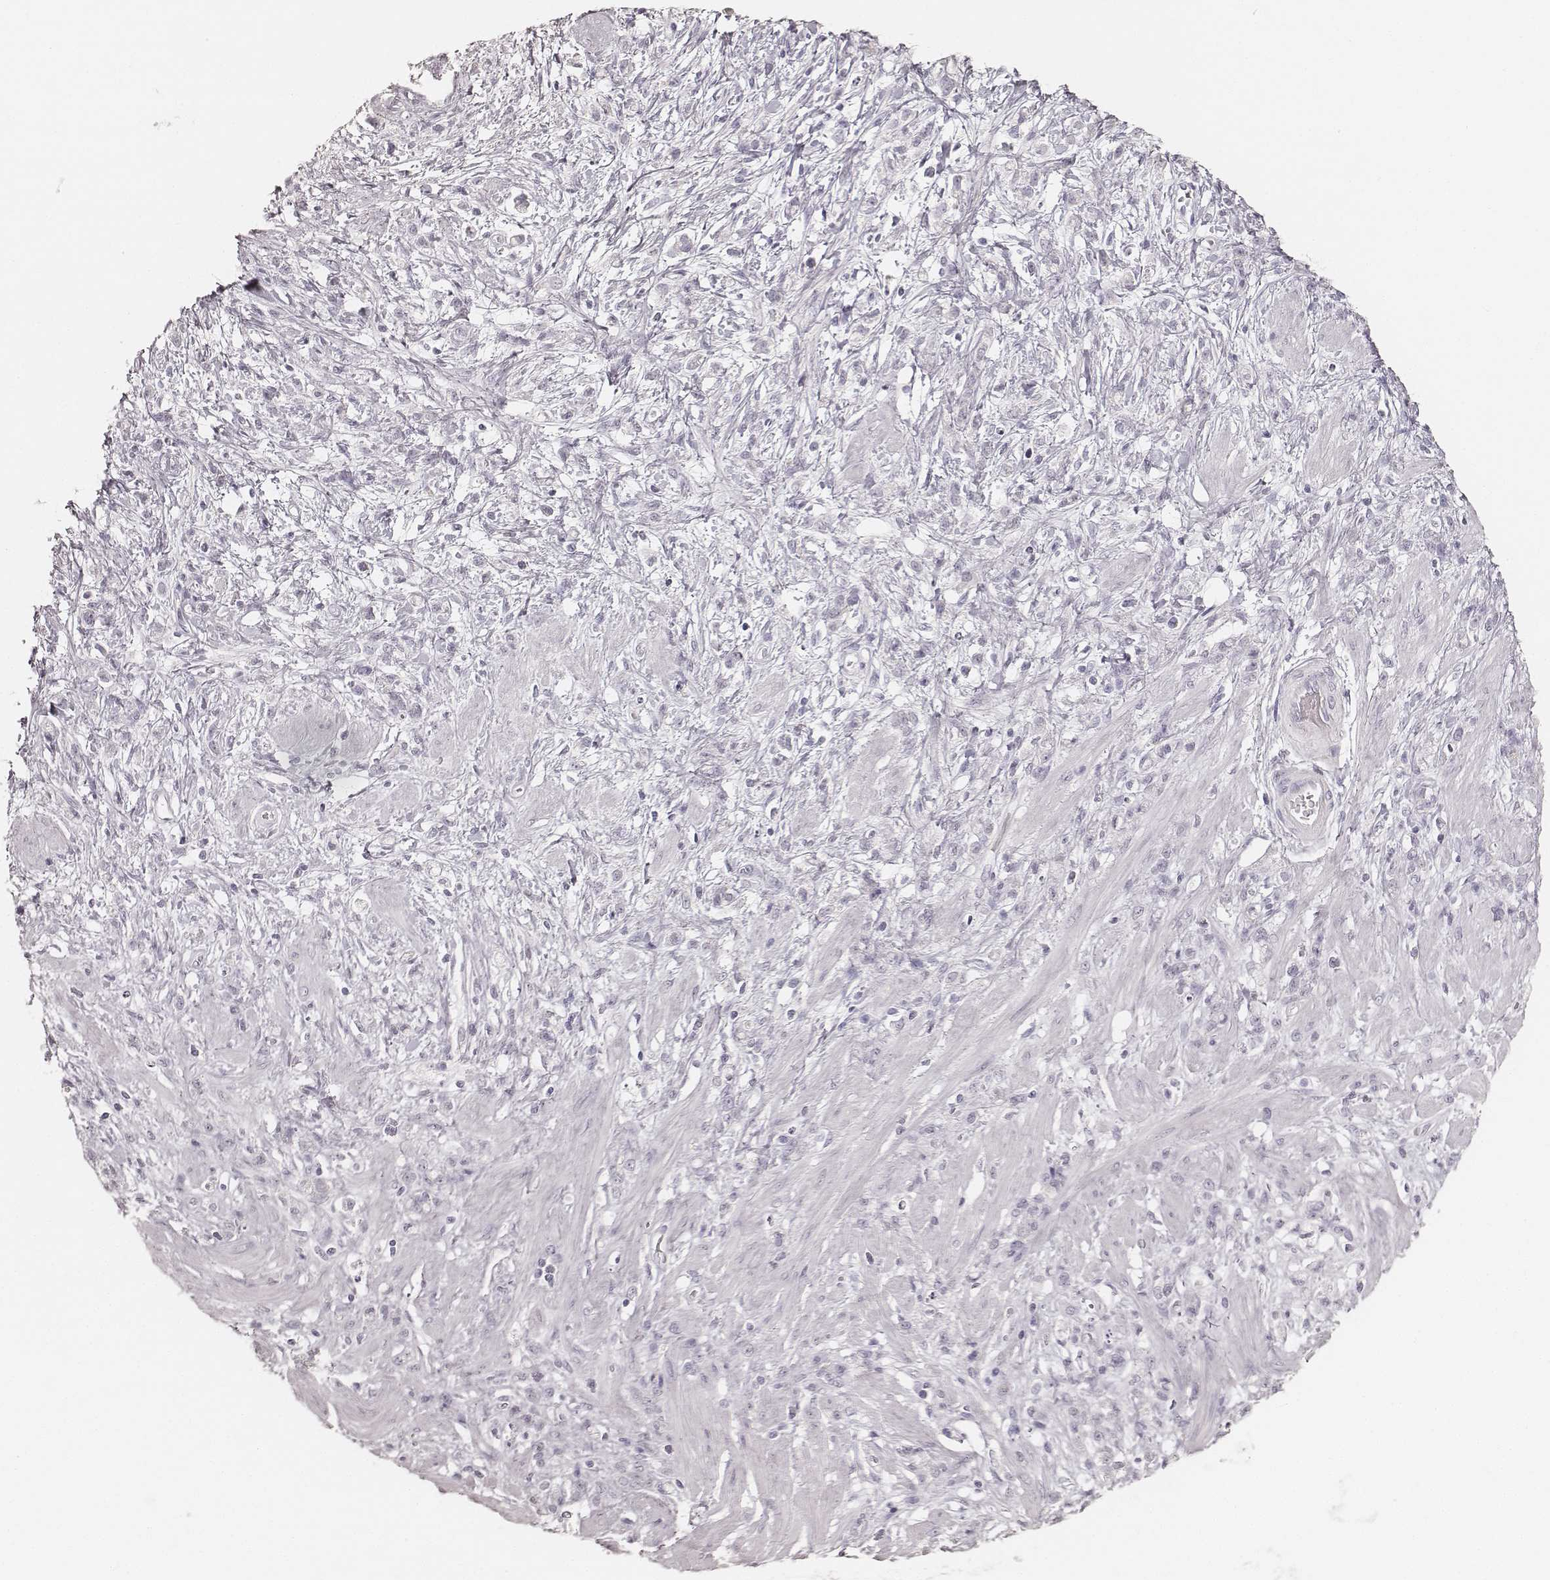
{"staining": {"intensity": "negative", "quantity": "none", "location": "none"}, "tissue": "stomach cancer", "cell_type": "Tumor cells", "image_type": "cancer", "snomed": [{"axis": "morphology", "description": "Adenocarcinoma, NOS"}, {"axis": "topography", "description": "Stomach"}], "caption": "Tumor cells show no significant staining in adenocarcinoma (stomach).", "gene": "KRT26", "patient": {"sex": "female", "age": 60}}